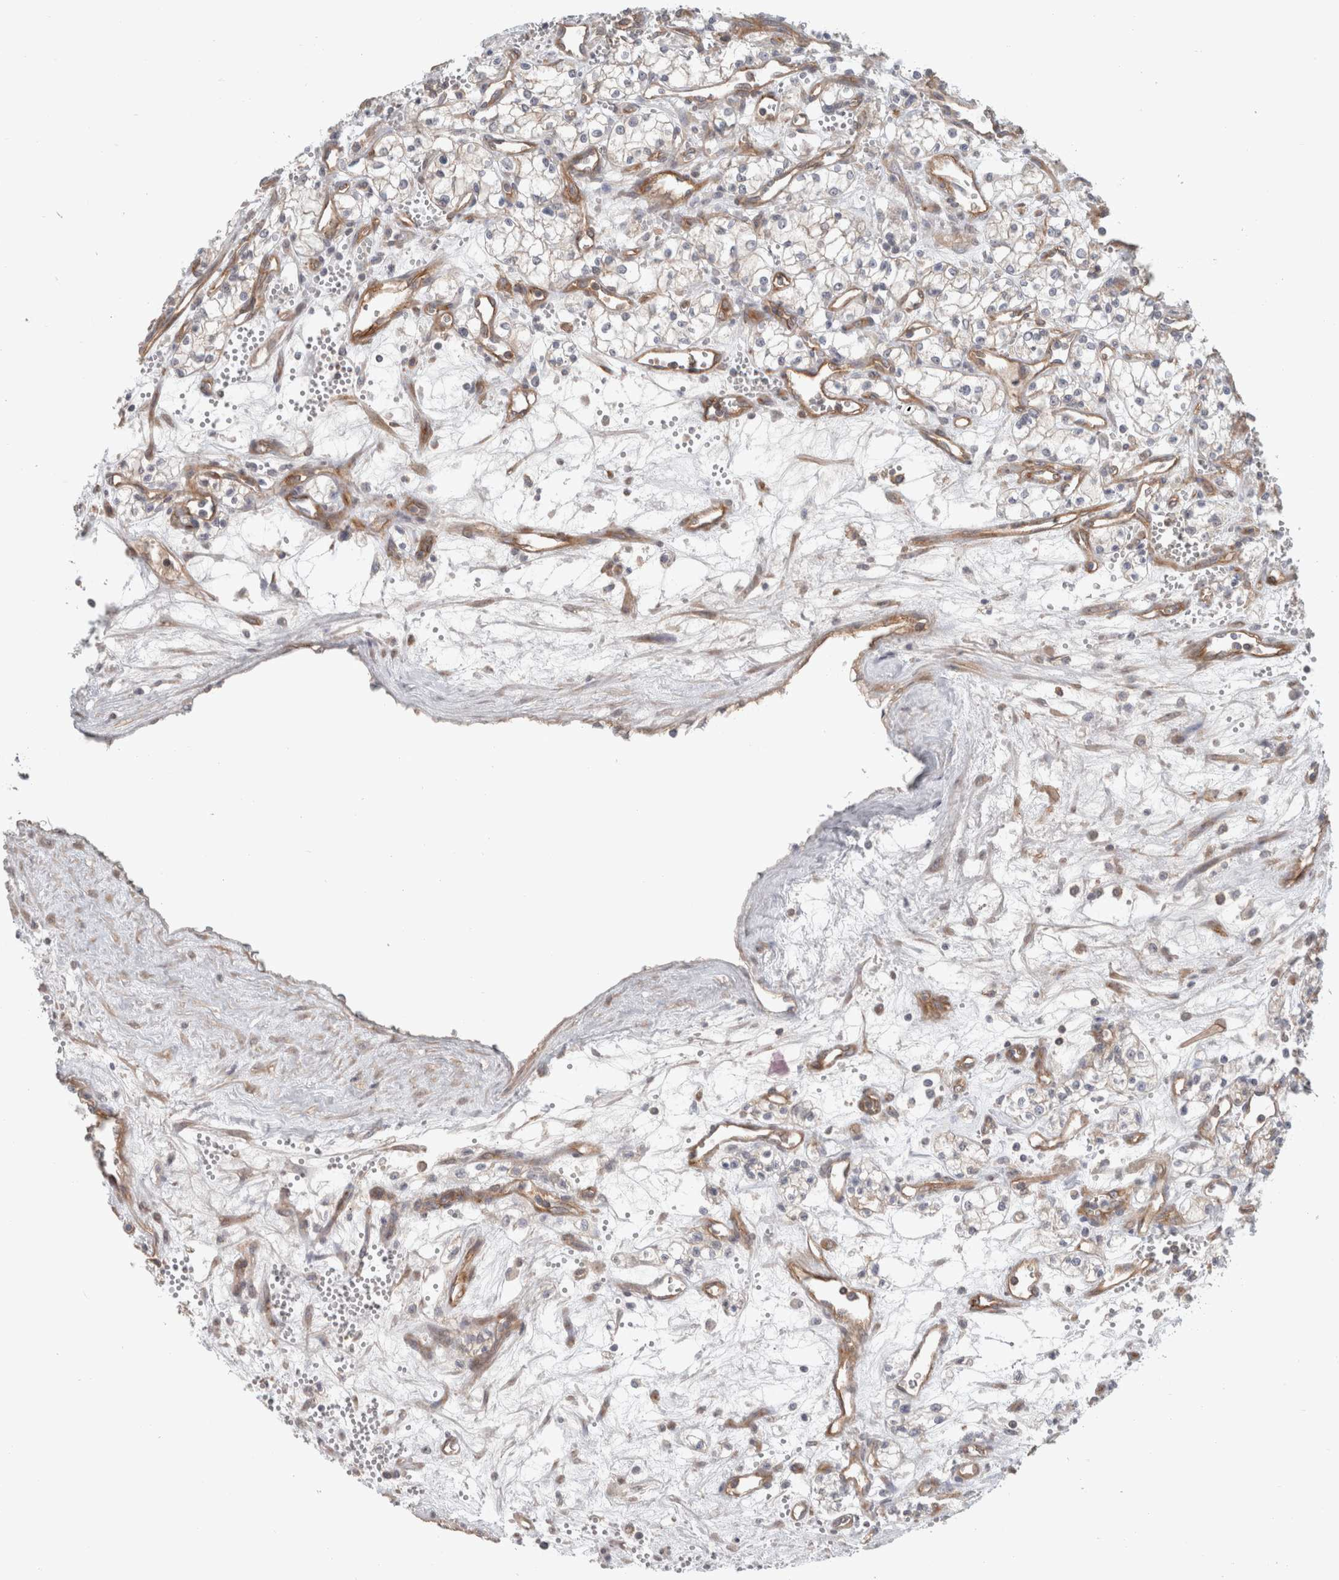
{"staining": {"intensity": "negative", "quantity": "none", "location": "none"}, "tissue": "renal cancer", "cell_type": "Tumor cells", "image_type": "cancer", "snomed": [{"axis": "morphology", "description": "Adenocarcinoma, NOS"}, {"axis": "topography", "description": "Kidney"}], "caption": "An immunohistochemistry micrograph of renal cancer (adenocarcinoma) is shown. There is no staining in tumor cells of renal cancer (adenocarcinoma).", "gene": "RASAL2", "patient": {"sex": "male", "age": 59}}